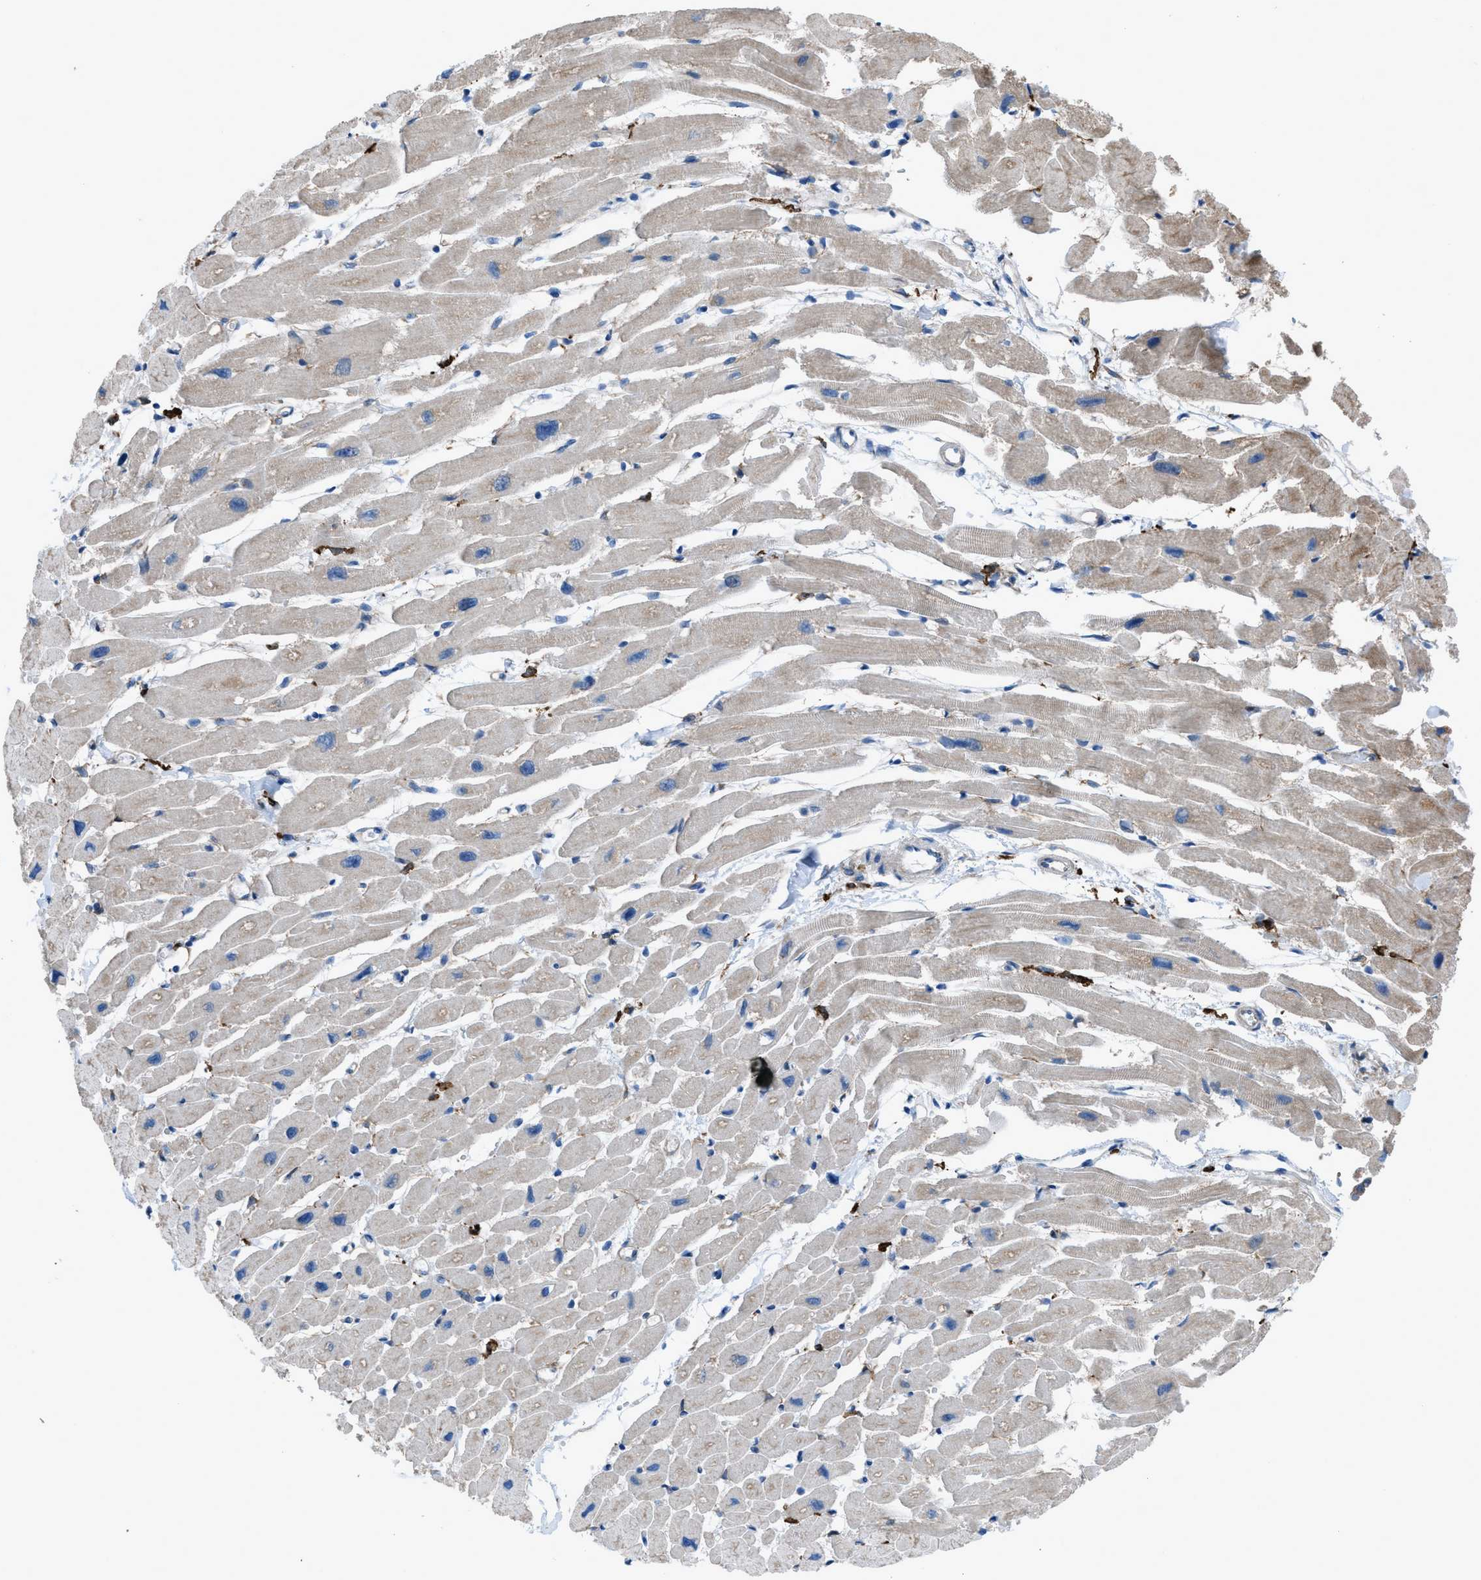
{"staining": {"intensity": "weak", "quantity": "25%-75%", "location": "cytoplasmic/membranous"}, "tissue": "heart muscle", "cell_type": "Cardiomyocytes", "image_type": "normal", "snomed": [{"axis": "morphology", "description": "Normal tissue, NOS"}, {"axis": "topography", "description": "Heart"}], "caption": "An image of human heart muscle stained for a protein exhibits weak cytoplasmic/membranous brown staining in cardiomyocytes.", "gene": "EGFR", "patient": {"sex": "female", "age": 54}}